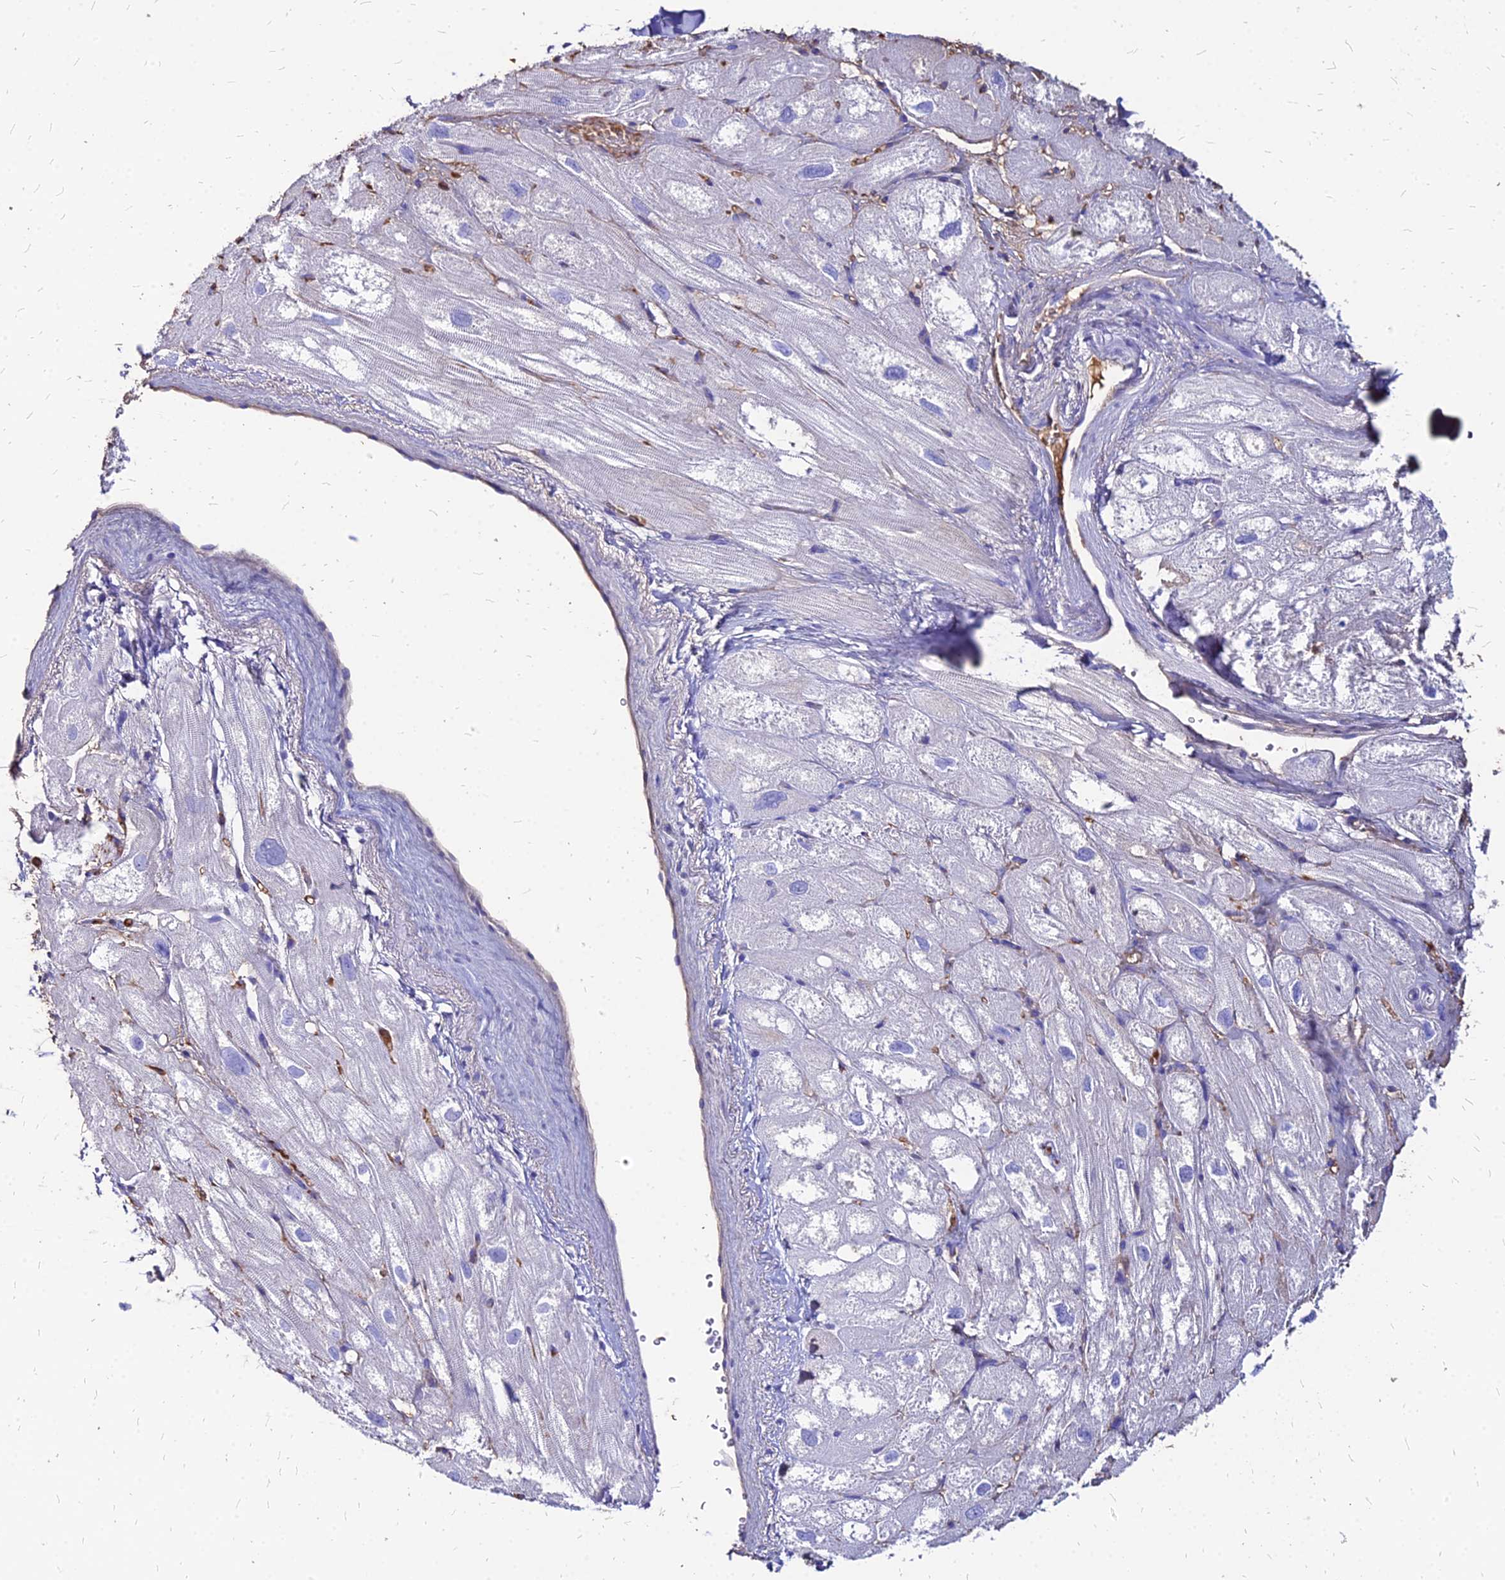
{"staining": {"intensity": "negative", "quantity": "none", "location": "none"}, "tissue": "heart muscle", "cell_type": "Cardiomyocytes", "image_type": "normal", "snomed": [{"axis": "morphology", "description": "Normal tissue, NOS"}, {"axis": "topography", "description": "Heart"}], "caption": "Human heart muscle stained for a protein using immunohistochemistry displays no positivity in cardiomyocytes.", "gene": "NME5", "patient": {"sex": "male", "age": 50}}